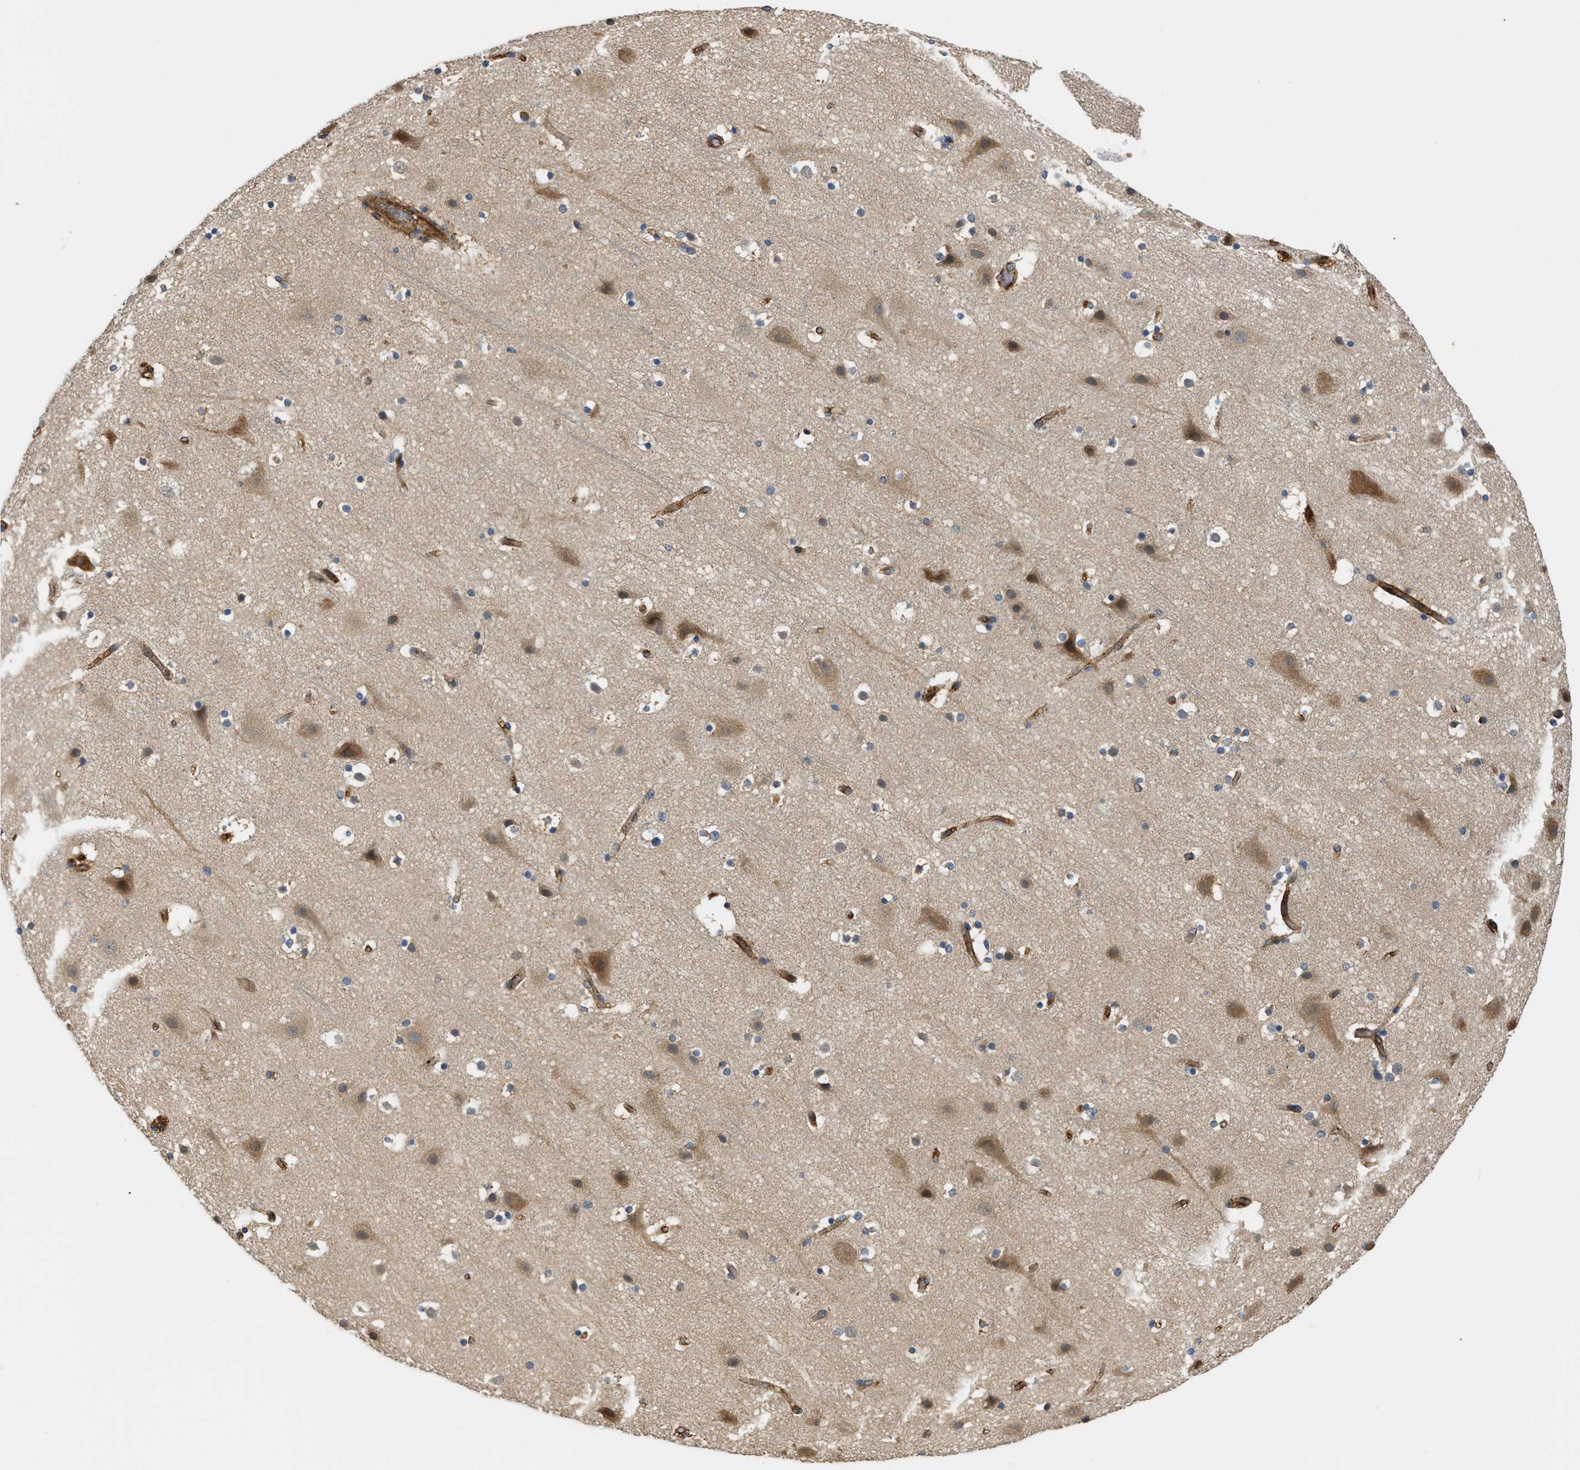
{"staining": {"intensity": "moderate", "quantity": ">75%", "location": "cytoplasmic/membranous"}, "tissue": "cerebral cortex", "cell_type": "Endothelial cells", "image_type": "normal", "snomed": [{"axis": "morphology", "description": "Normal tissue, NOS"}, {"axis": "topography", "description": "Cerebral cortex"}], "caption": "High-power microscopy captured an immunohistochemistry photomicrograph of normal cerebral cortex, revealing moderate cytoplasmic/membranous expression in about >75% of endothelial cells. The staining is performed using DAB brown chromogen to label protein expression. The nuclei are counter-stained blue using hematoxylin.", "gene": "DDHD2", "patient": {"sex": "male", "age": 45}}